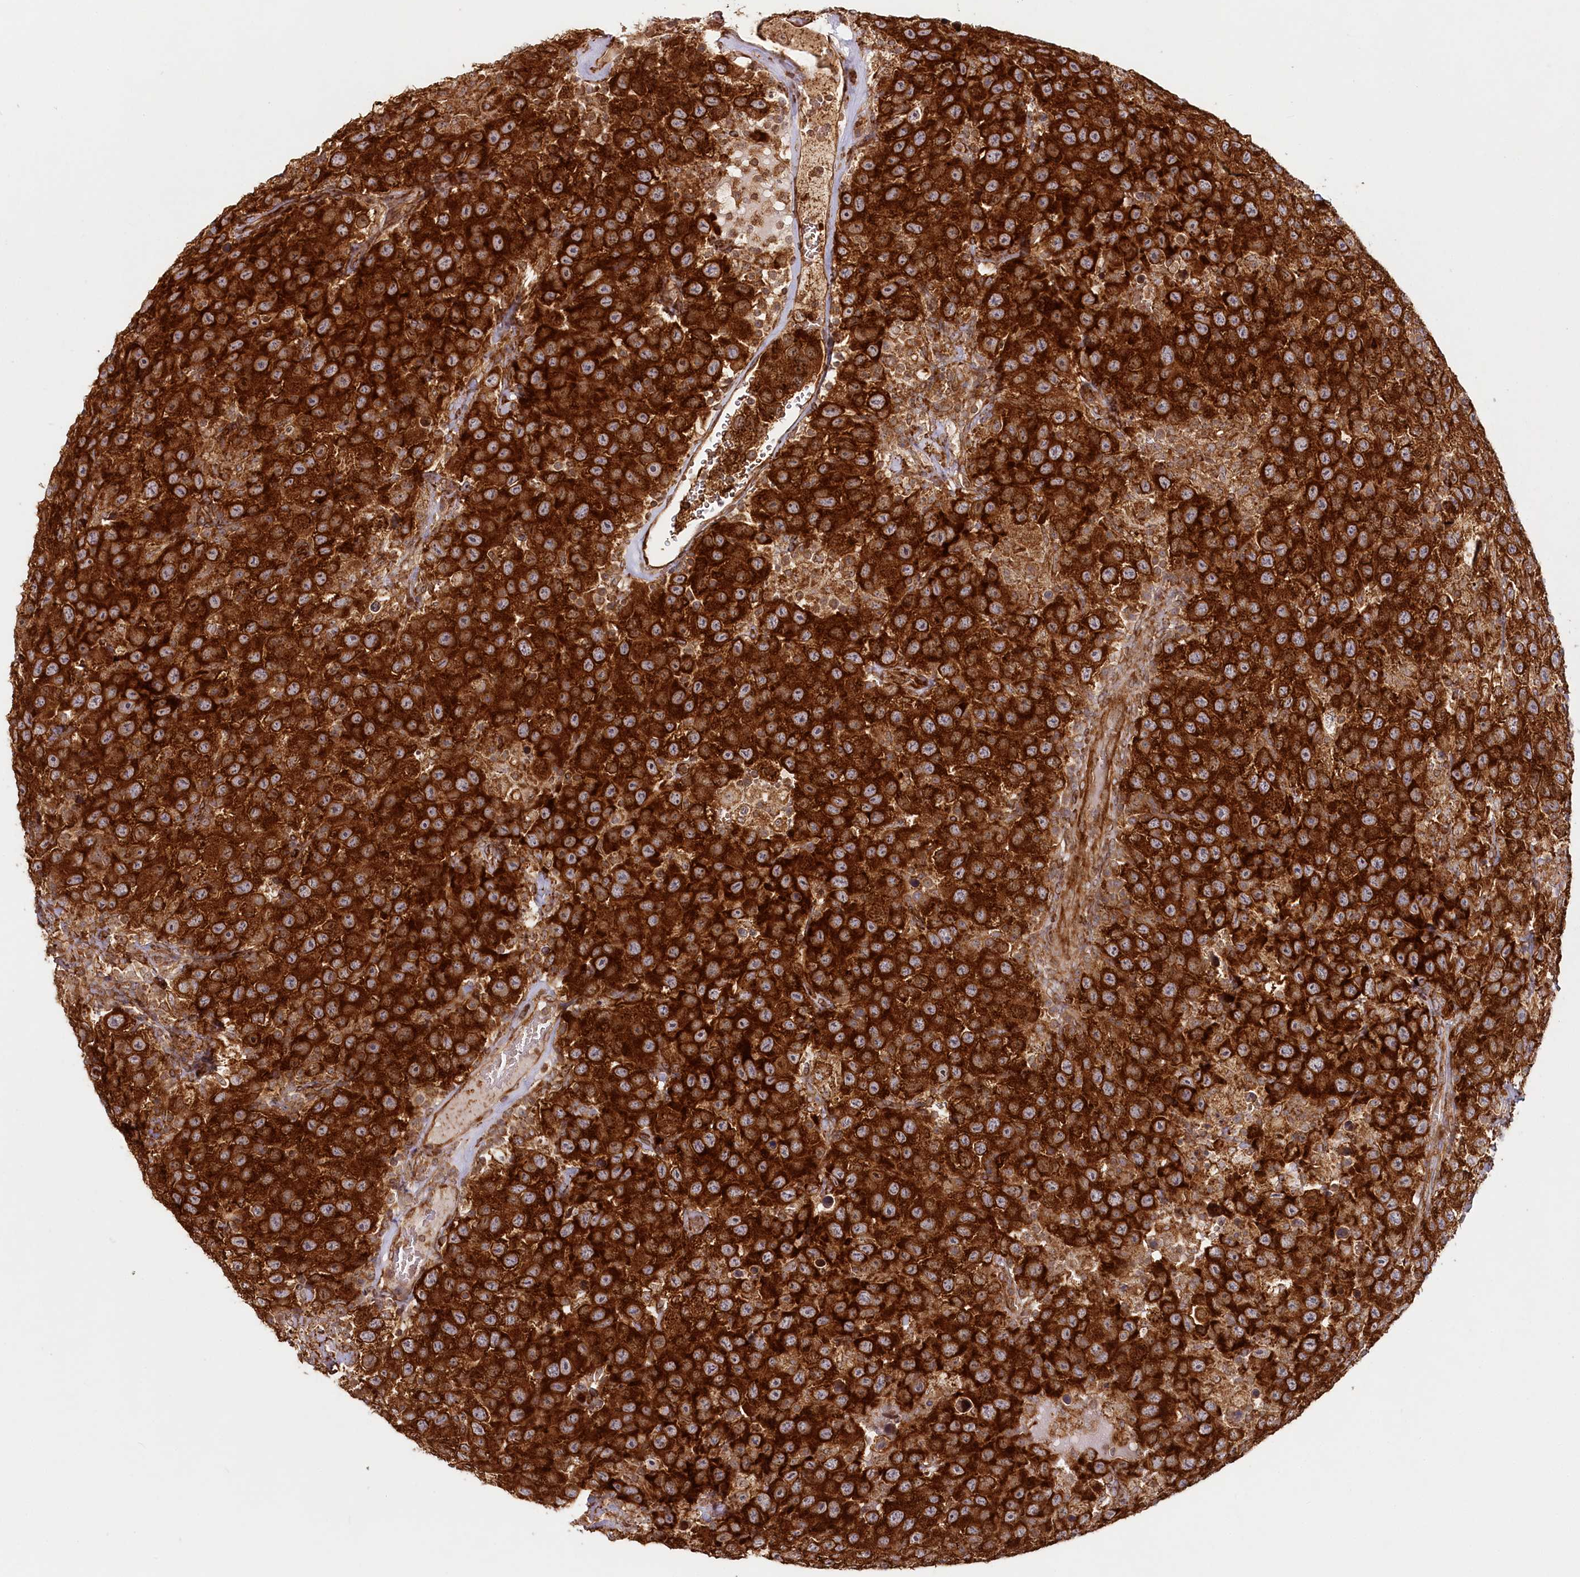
{"staining": {"intensity": "strong", "quantity": ">75%", "location": "cytoplasmic/membranous"}, "tissue": "testis cancer", "cell_type": "Tumor cells", "image_type": "cancer", "snomed": [{"axis": "morphology", "description": "Seminoma, NOS"}, {"axis": "topography", "description": "Testis"}], "caption": "Testis cancer (seminoma) was stained to show a protein in brown. There is high levels of strong cytoplasmic/membranous expression in approximately >75% of tumor cells.", "gene": "OTUD4", "patient": {"sex": "male", "age": 41}}